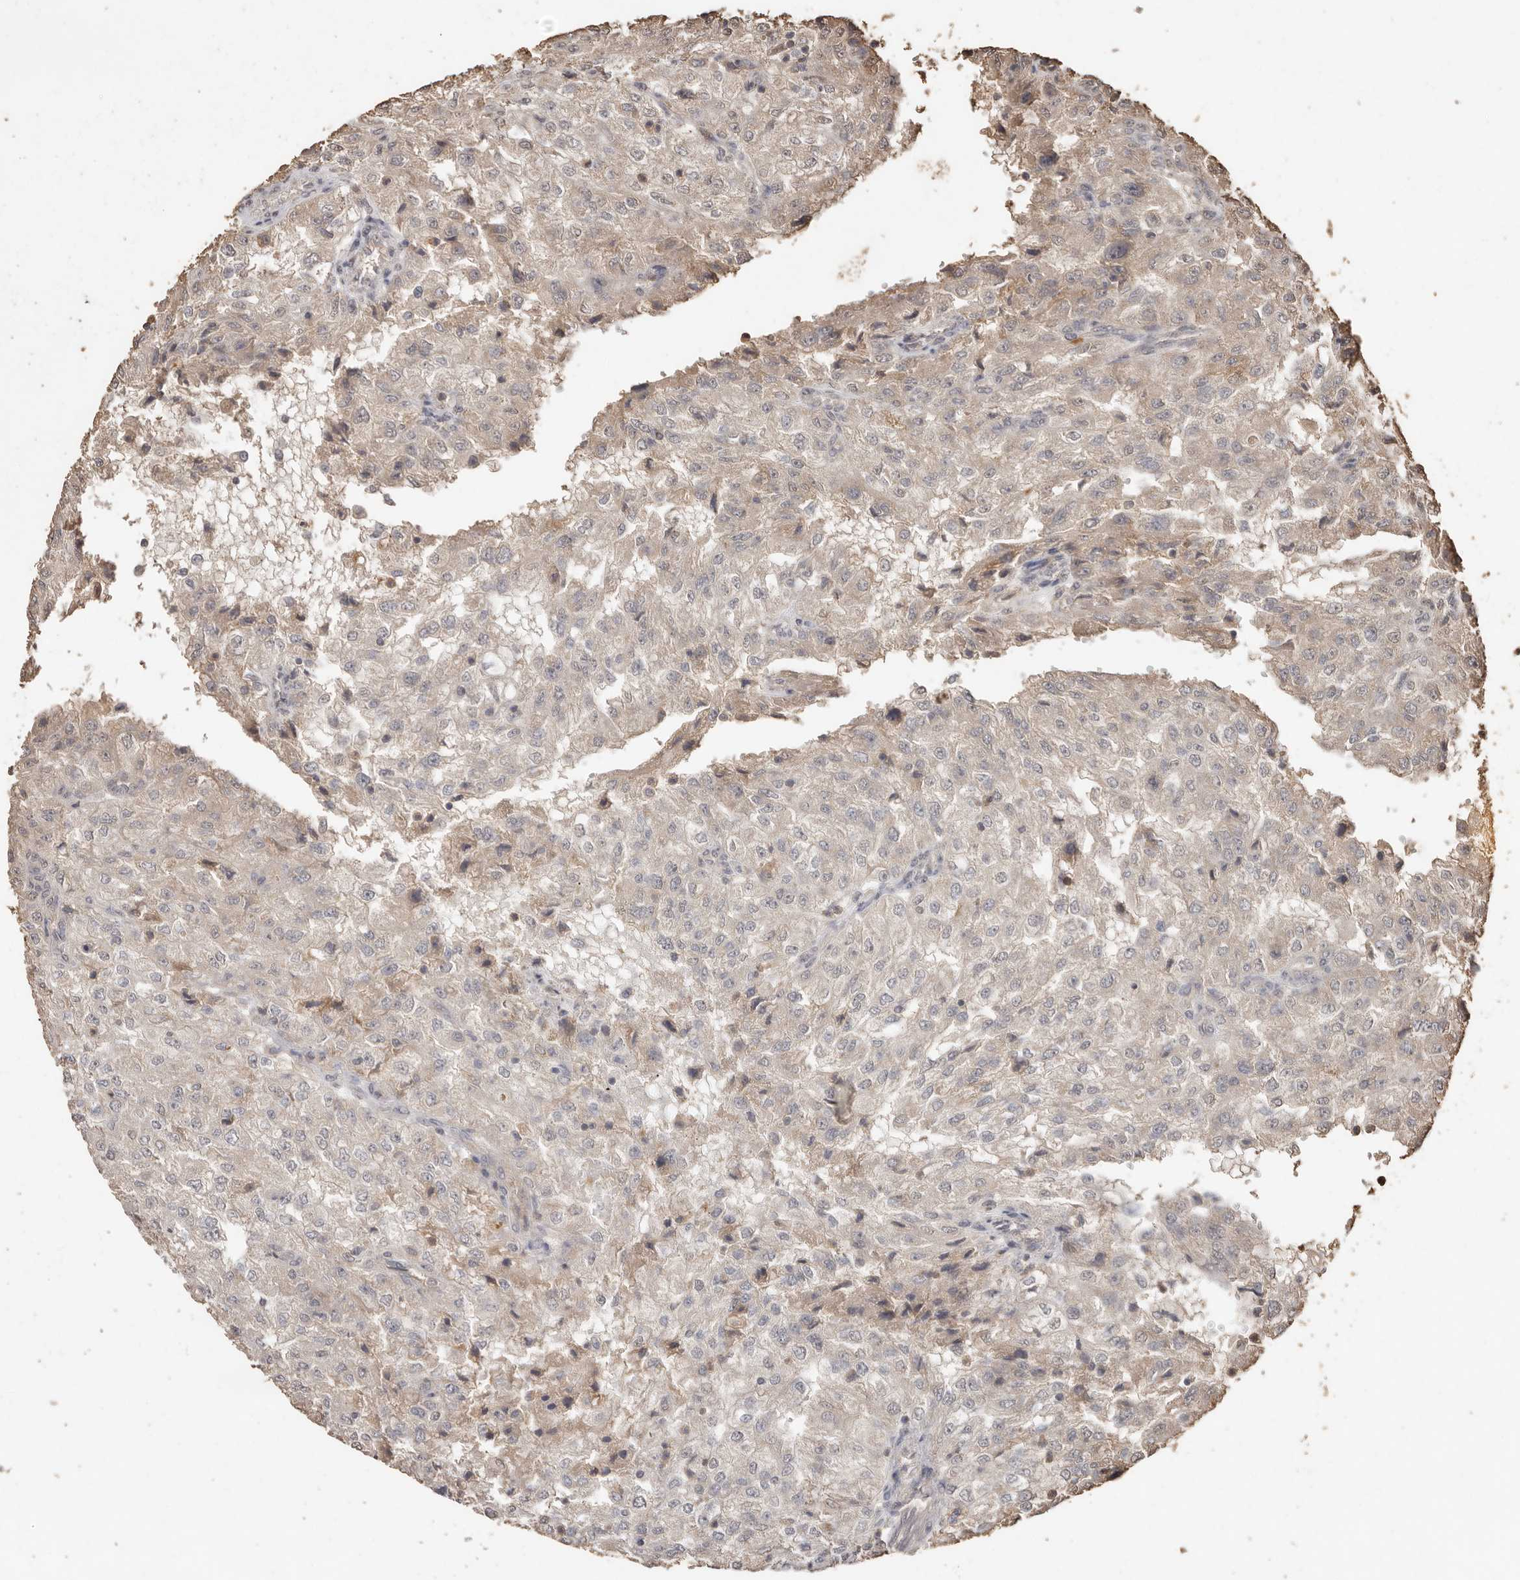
{"staining": {"intensity": "negative", "quantity": "none", "location": "none"}, "tissue": "renal cancer", "cell_type": "Tumor cells", "image_type": "cancer", "snomed": [{"axis": "morphology", "description": "Adenocarcinoma, NOS"}, {"axis": "topography", "description": "Kidney"}], "caption": "An IHC image of renal cancer is shown. There is no staining in tumor cells of renal cancer.", "gene": "PKDCC", "patient": {"sex": "female", "age": 54}}